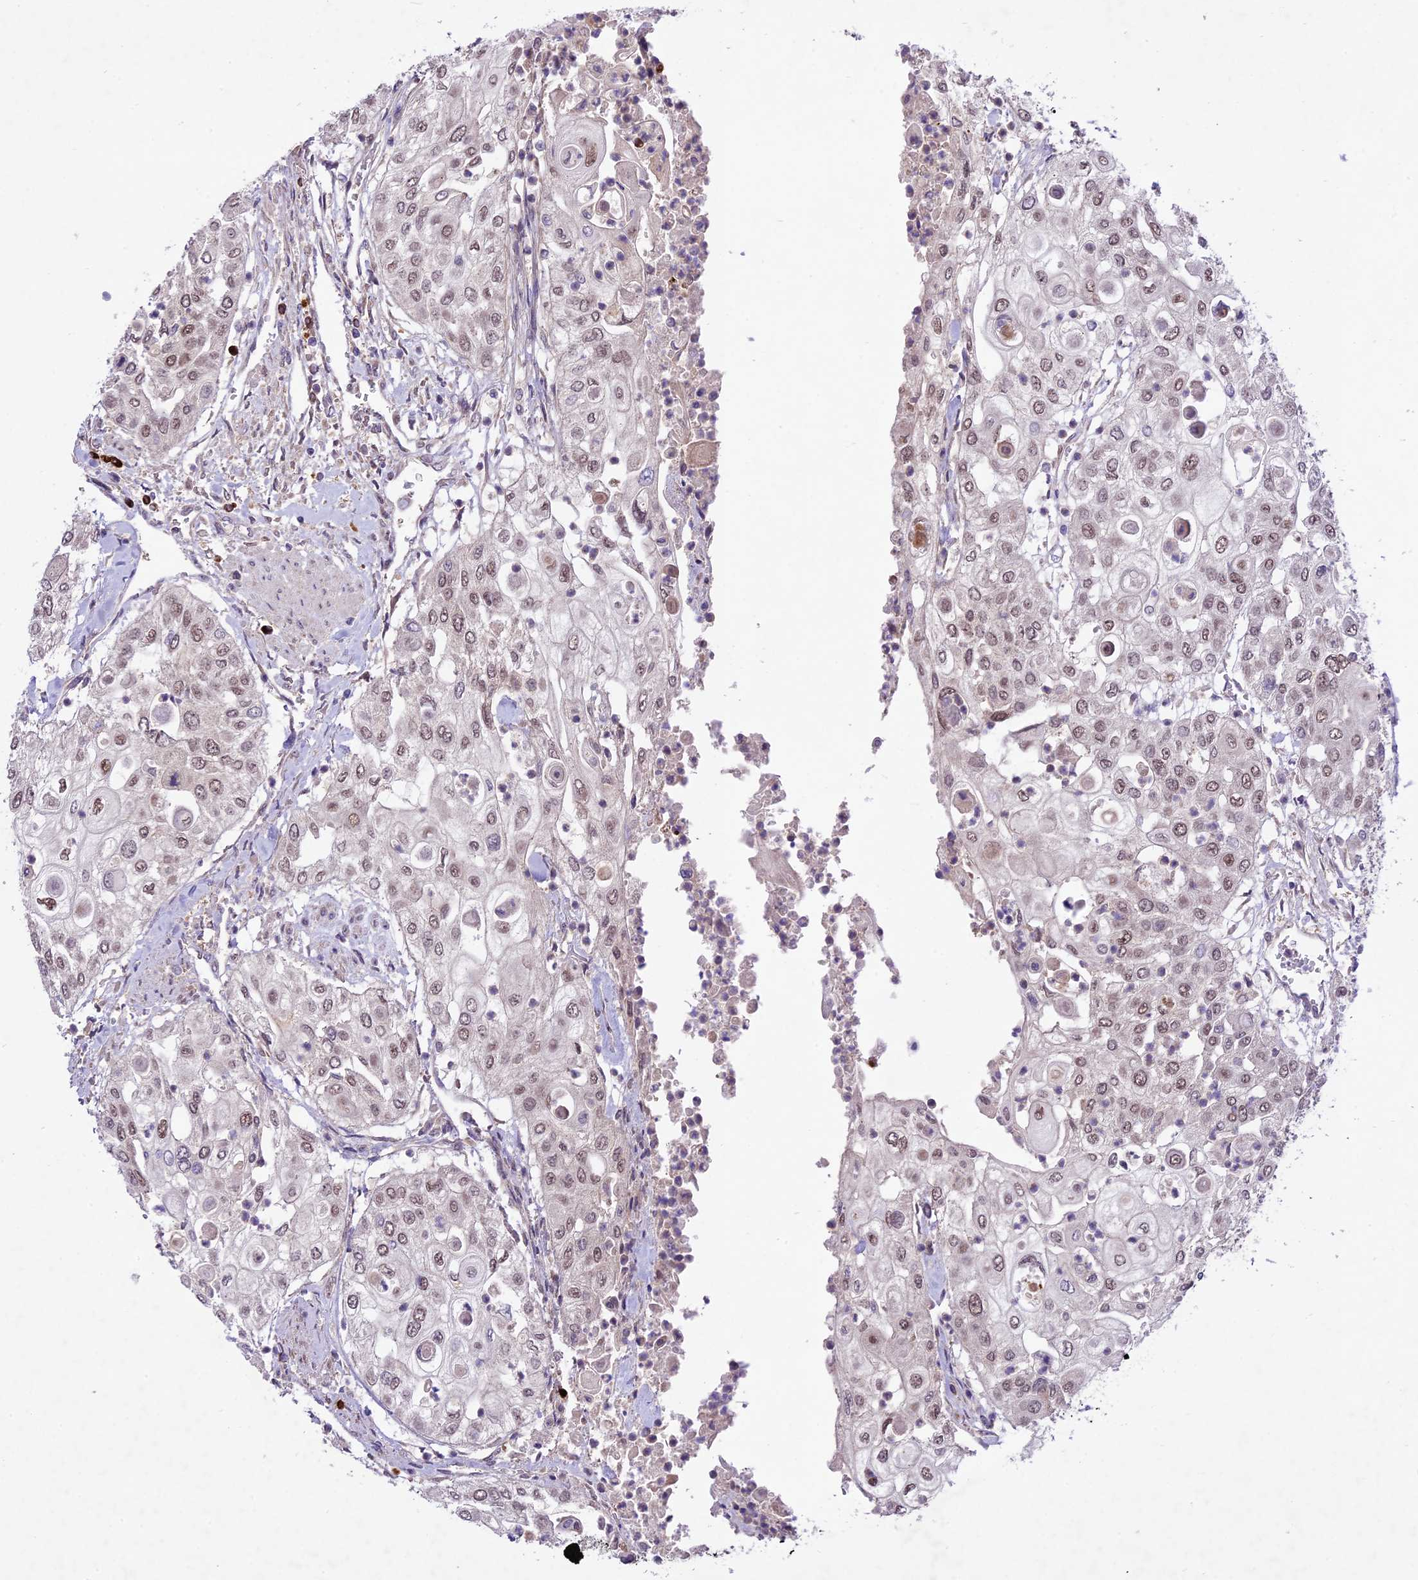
{"staining": {"intensity": "weak", "quantity": ">75%", "location": "nuclear"}, "tissue": "urothelial cancer", "cell_type": "Tumor cells", "image_type": "cancer", "snomed": [{"axis": "morphology", "description": "Urothelial carcinoma, High grade"}, {"axis": "topography", "description": "Urinary bladder"}], "caption": "High-grade urothelial carcinoma was stained to show a protein in brown. There is low levels of weak nuclear staining in about >75% of tumor cells.", "gene": "SPRED1", "patient": {"sex": "female", "age": 79}}